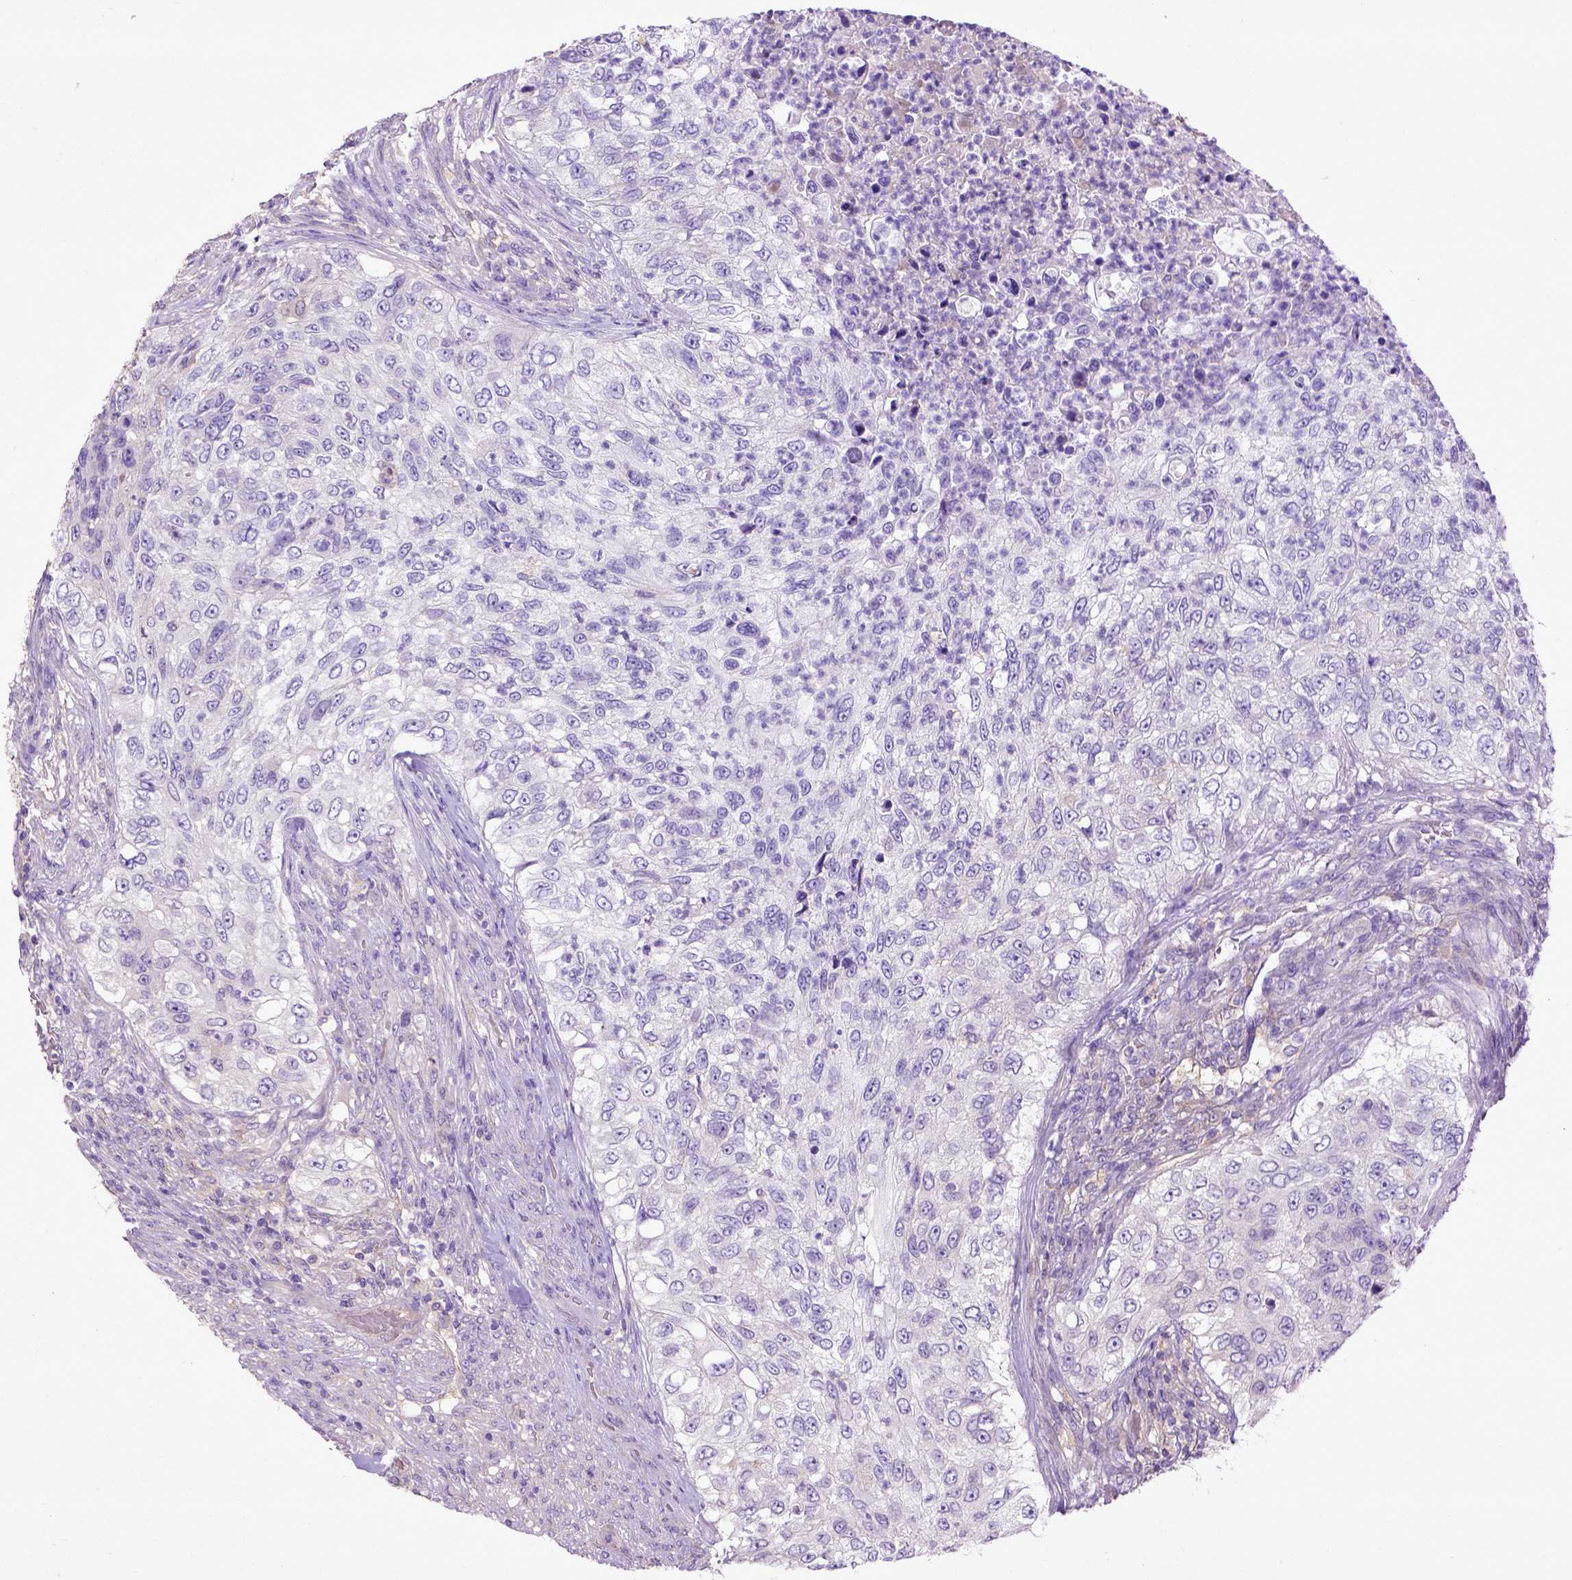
{"staining": {"intensity": "negative", "quantity": "none", "location": "none"}, "tissue": "urothelial cancer", "cell_type": "Tumor cells", "image_type": "cancer", "snomed": [{"axis": "morphology", "description": "Urothelial carcinoma, High grade"}, {"axis": "topography", "description": "Urinary bladder"}], "caption": "There is no significant positivity in tumor cells of high-grade urothelial carcinoma.", "gene": "DEPDC1B", "patient": {"sex": "female", "age": 60}}